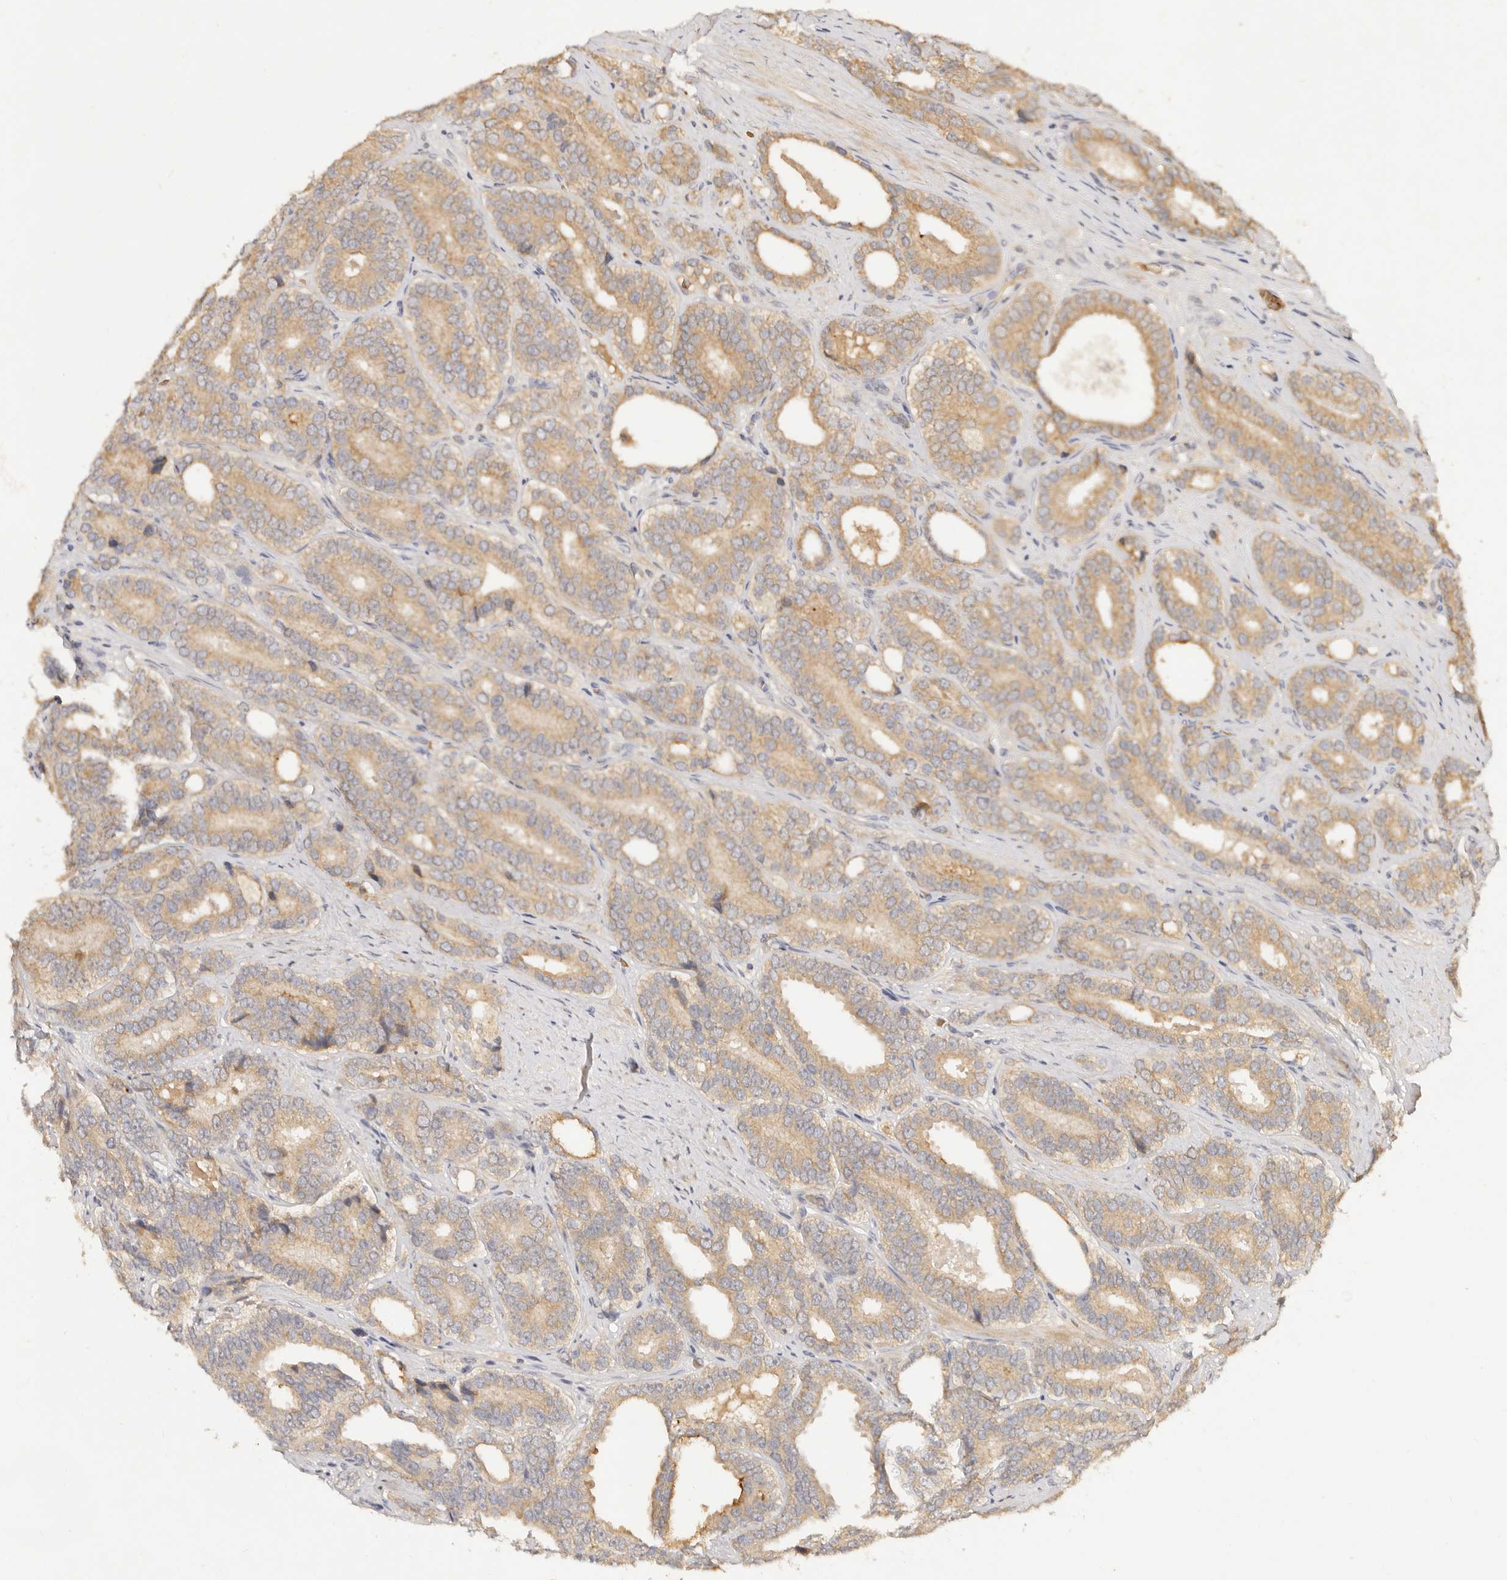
{"staining": {"intensity": "weak", "quantity": ">75%", "location": "cytoplasmic/membranous"}, "tissue": "prostate cancer", "cell_type": "Tumor cells", "image_type": "cancer", "snomed": [{"axis": "morphology", "description": "Adenocarcinoma, High grade"}, {"axis": "topography", "description": "Prostate"}], "caption": "A brown stain labels weak cytoplasmic/membranous positivity of a protein in prostate adenocarcinoma (high-grade) tumor cells. Nuclei are stained in blue.", "gene": "FREM2", "patient": {"sex": "male", "age": 56}}